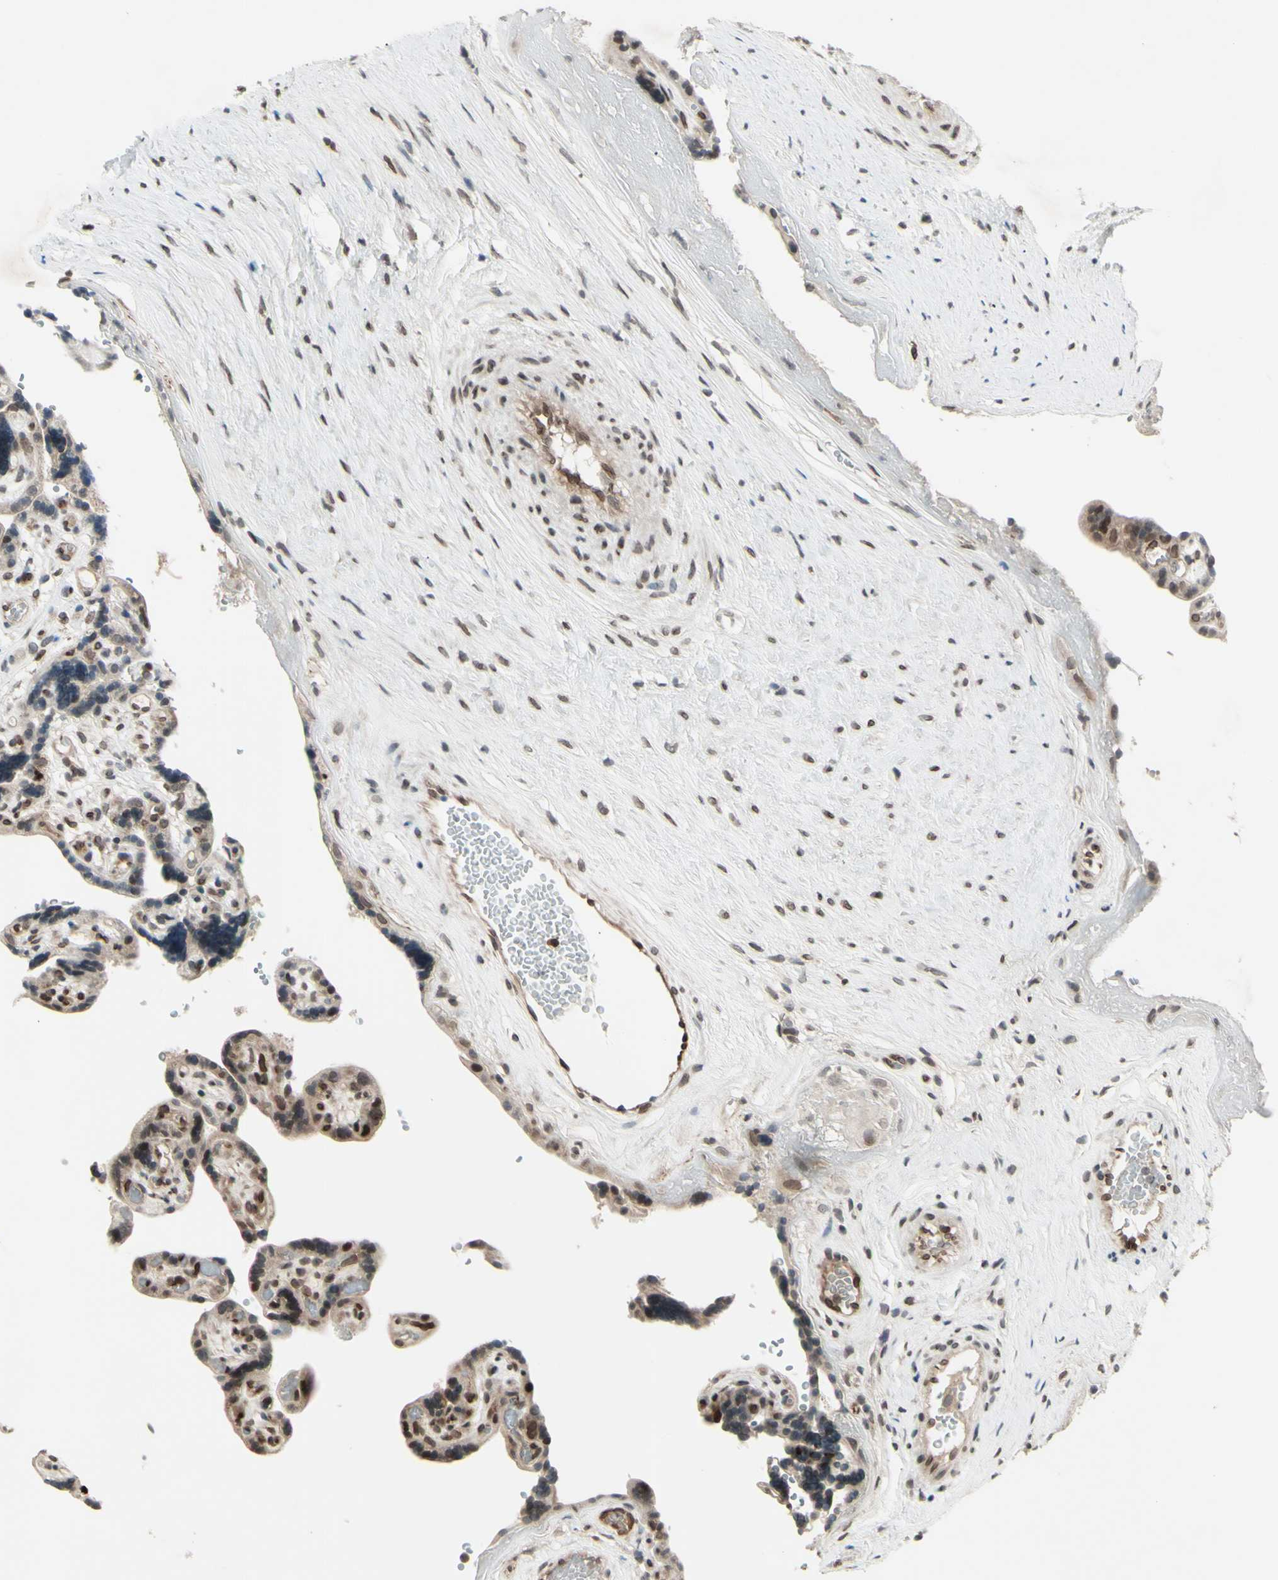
{"staining": {"intensity": "moderate", "quantity": ">75%", "location": "cytoplasmic/membranous,nuclear"}, "tissue": "placenta", "cell_type": "Trophoblastic cells", "image_type": "normal", "snomed": [{"axis": "morphology", "description": "Normal tissue, NOS"}, {"axis": "topography", "description": "Placenta"}], "caption": "Benign placenta demonstrates moderate cytoplasmic/membranous,nuclear positivity in approximately >75% of trophoblastic cells.", "gene": "MLF2", "patient": {"sex": "female", "age": 30}}